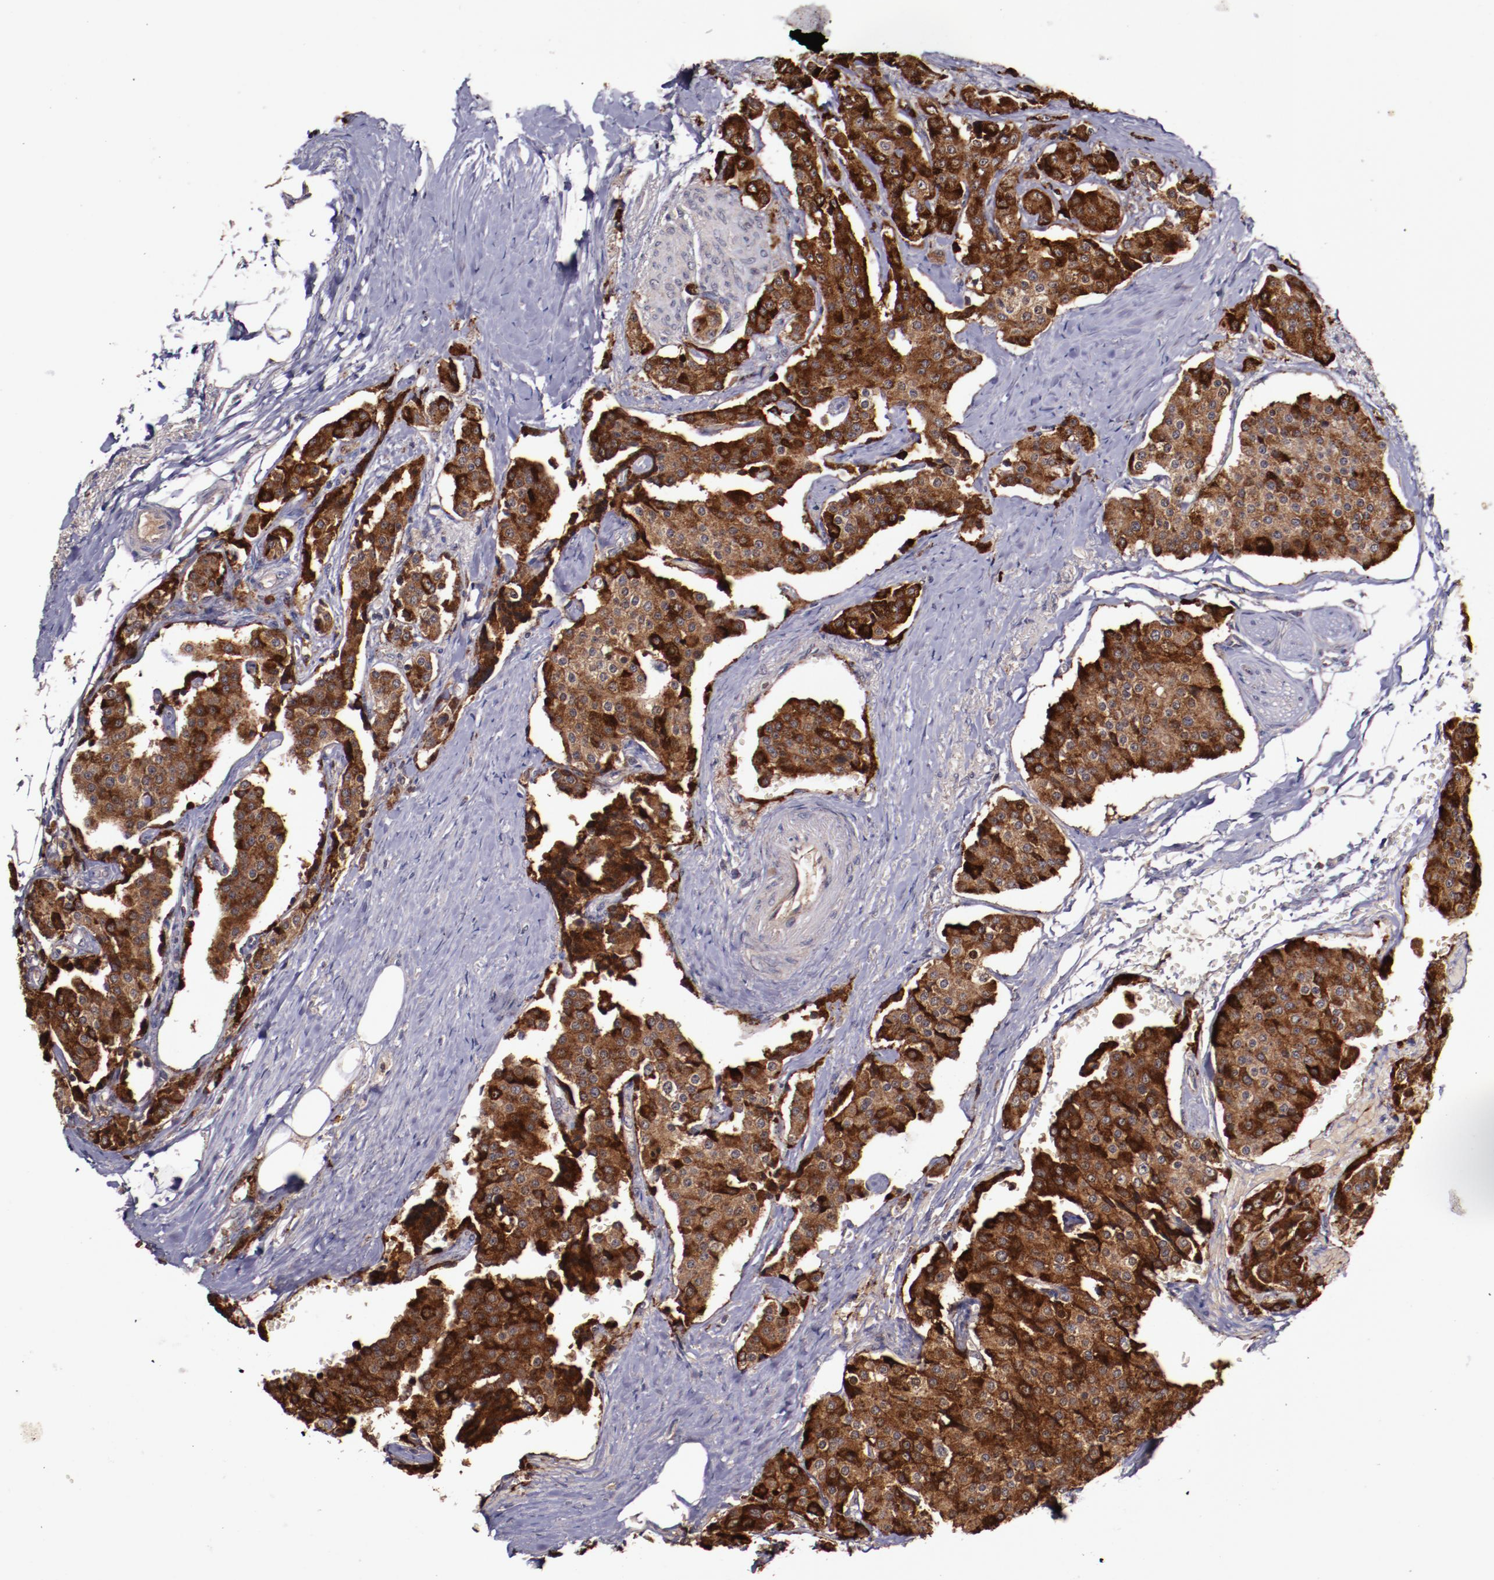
{"staining": {"intensity": "strong", "quantity": "25%-75%", "location": "cytoplasmic/membranous"}, "tissue": "carcinoid", "cell_type": "Tumor cells", "image_type": "cancer", "snomed": [{"axis": "morphology", "description": "Carcinoid, malignant, NOS"}, {"axis": "topography", "description": "Colon"}], "caption": "The photomicrograph exhibits a brown stain indicating the presence of a protein in the cytoplasmic/membranous of tumor cells in carcinoid (malignant).", "gene": "FTSJ1", "patient": {"sex": "female", "age": 61}}